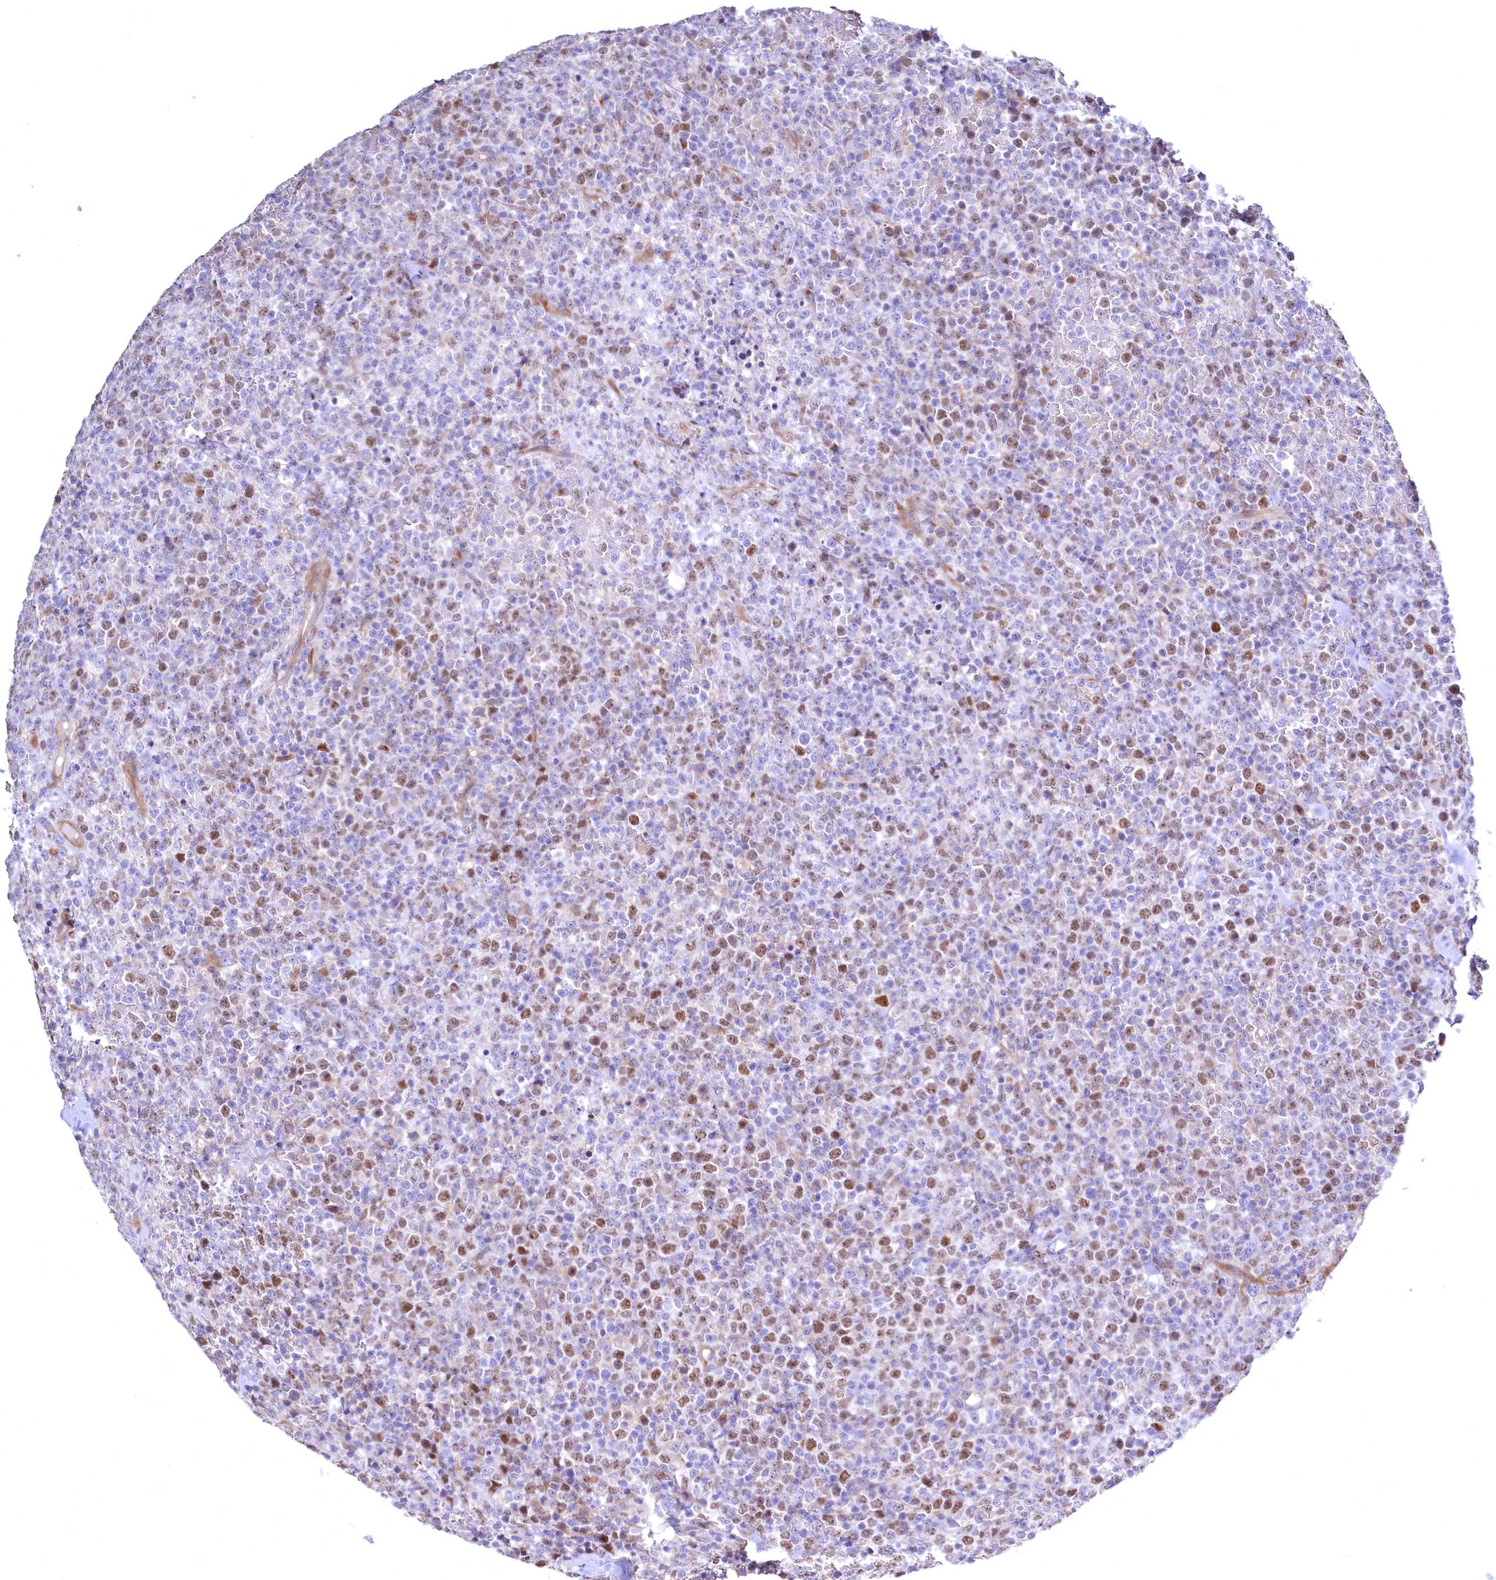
{"staining": {"intensity": "moderate", "quantity": "25%-75%", "location": "nuclear"}, "tissue": "lymphoma", "cell_type": "Tumor cells", "image_type": "cancer", "snomed": [{"axis": "morphology", "description": "Malignant lymphoma, non-Hodgkin's type, High grade"}, {"axis": "topography", "description": "Colon"}], "caption": "The micrograph exhibits a brown stain indicating the presence of a protein in the nuclear of tumor cells in malignant lymphoma, non-Hodgkin's type (high-grade).", "gene": "WNT8A", "patient": {"sex": "female", "age": 53}}